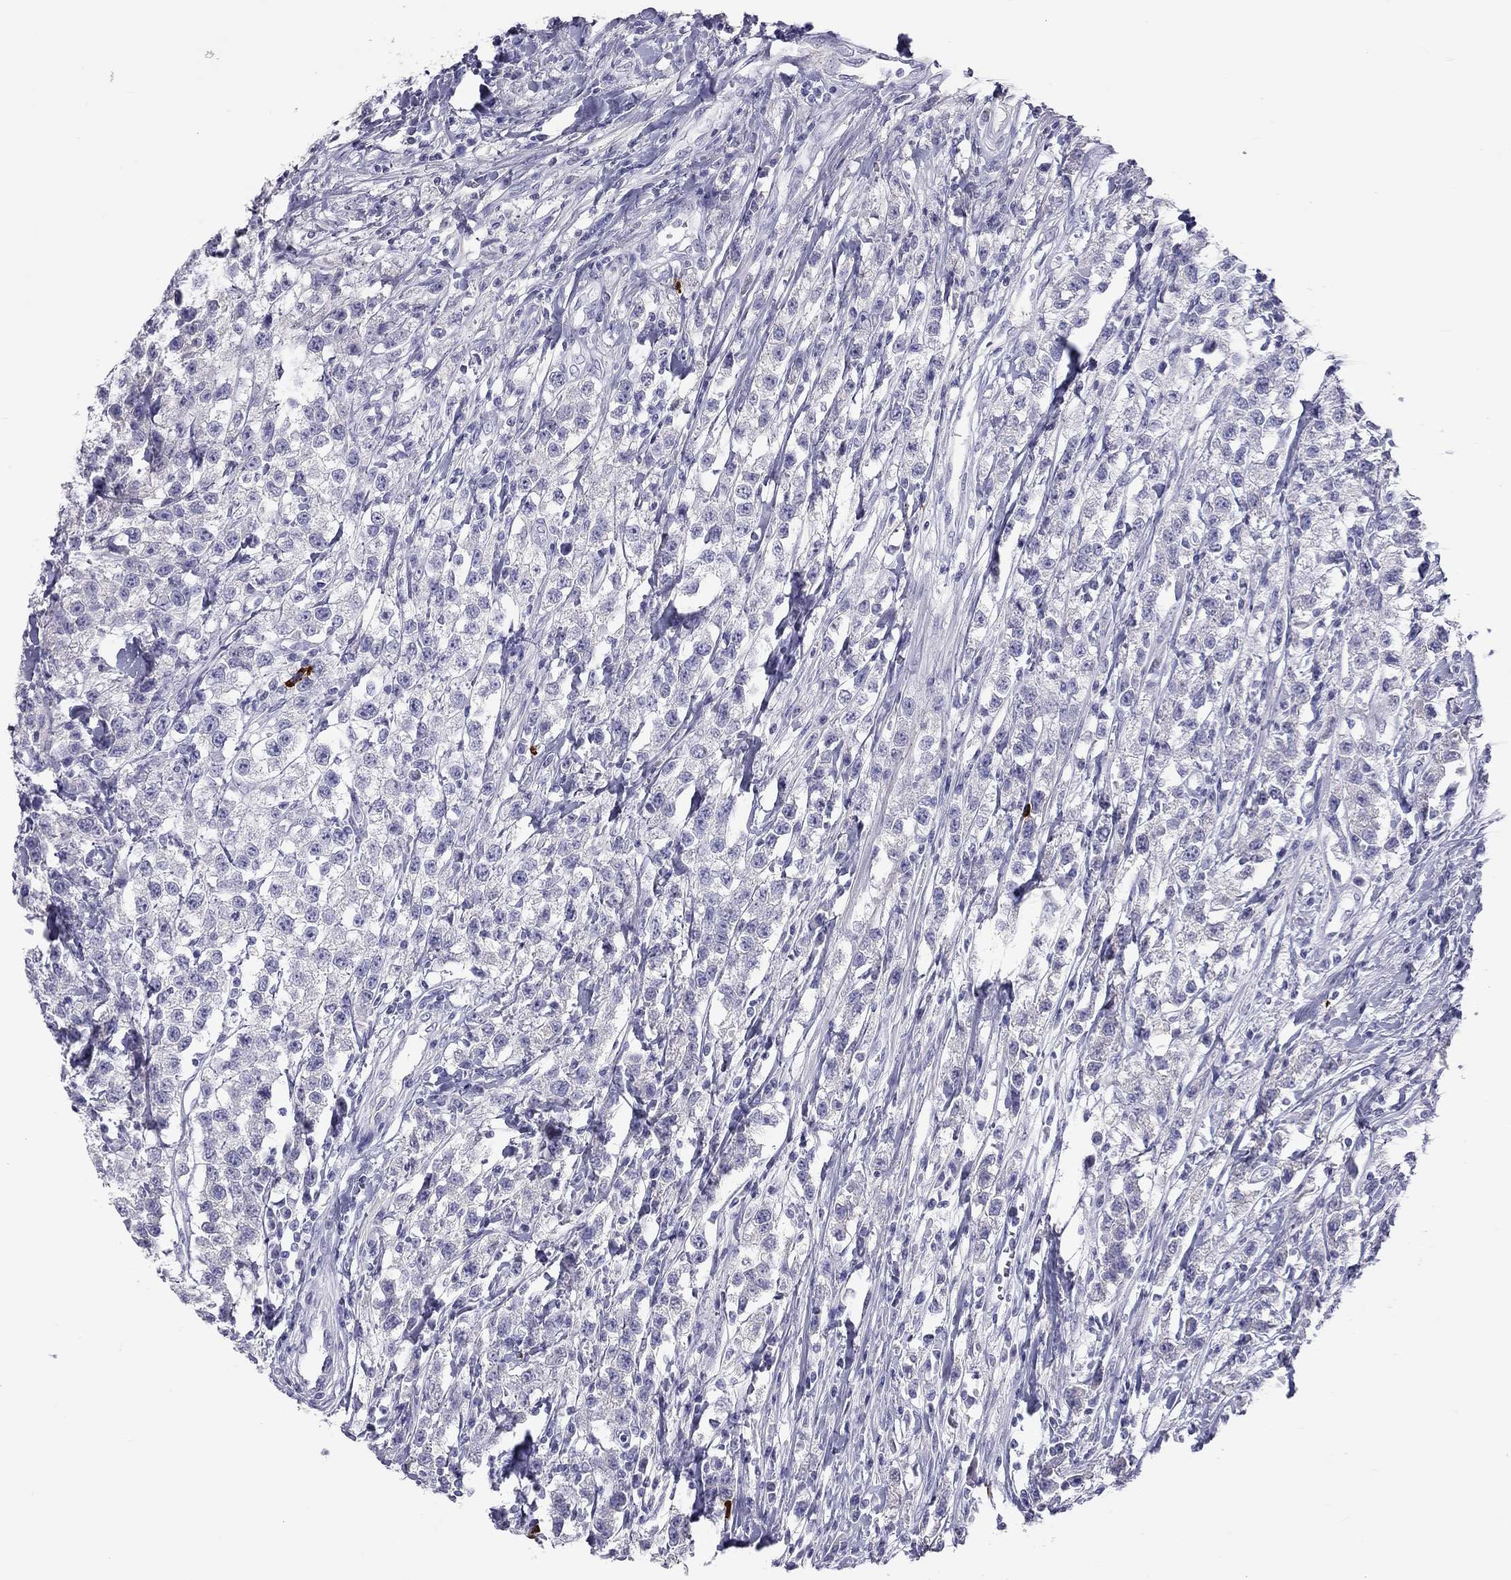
{"staining": {"intensity": "negative", "quantity": "none", "location": "none"}, "tissue": "testis cancer", "cell_type": "Tumor cells", "image_type": "cancer", "snomed": [{"axis": "morphology", "description": "Seminoma, NOS"}, {"axis": "topography", "description": "Testis"}], "caption": "IHC micrograph of human testis seminoma stained for a protein (brown), which displays no staining in tumor cells.", "gene": "KLRG1", "patient": {"sex": "male", "age": 59}}